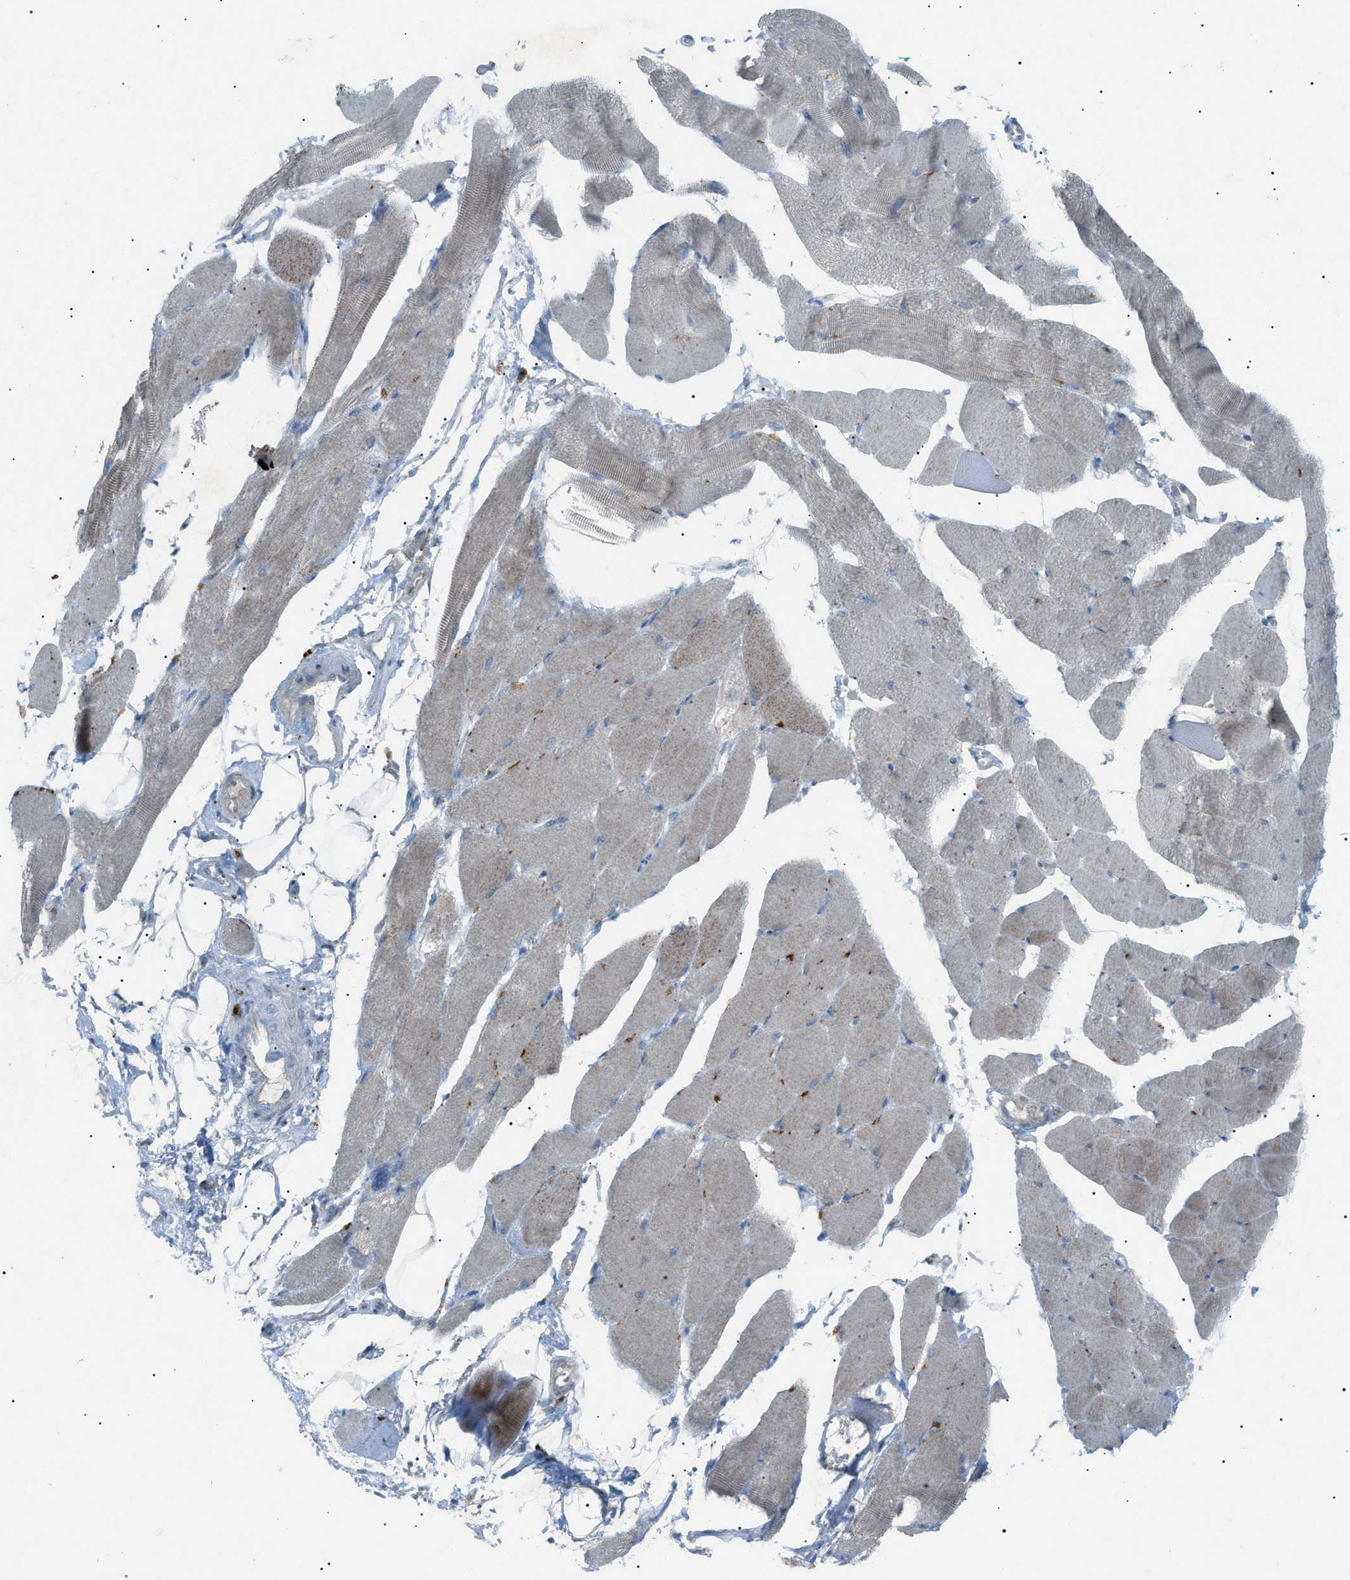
{"staining": {"intensity": "weak", "quantity": "25%-75%", "location": "cytoplasmic/membranous"}, "tissue": "skeletal muscle", "cell_type": "Myocytes", "image_type": "normal", "snomed": [{"axis": "morphology", "description": "Normal tissue, NOS"}, {"axis": "topography", "description": "Skeletal muscle"}, {"axis": "topography", "description": "Peripheral nerve tissue"}], "caption": "Protein staining of unremarkable skeletal muscle exhibits weak cytoplasmic/membranous positivity in approximately 25%-75% of myocytes. The staining is performed using DAB (3,3'-diaminobenzidine) brown chromogen to label protein expression. The nuclei are counter-stained blue using hematoxylin.", "gene": "BTK", "patient": {"sex": "female", "age": 84}}